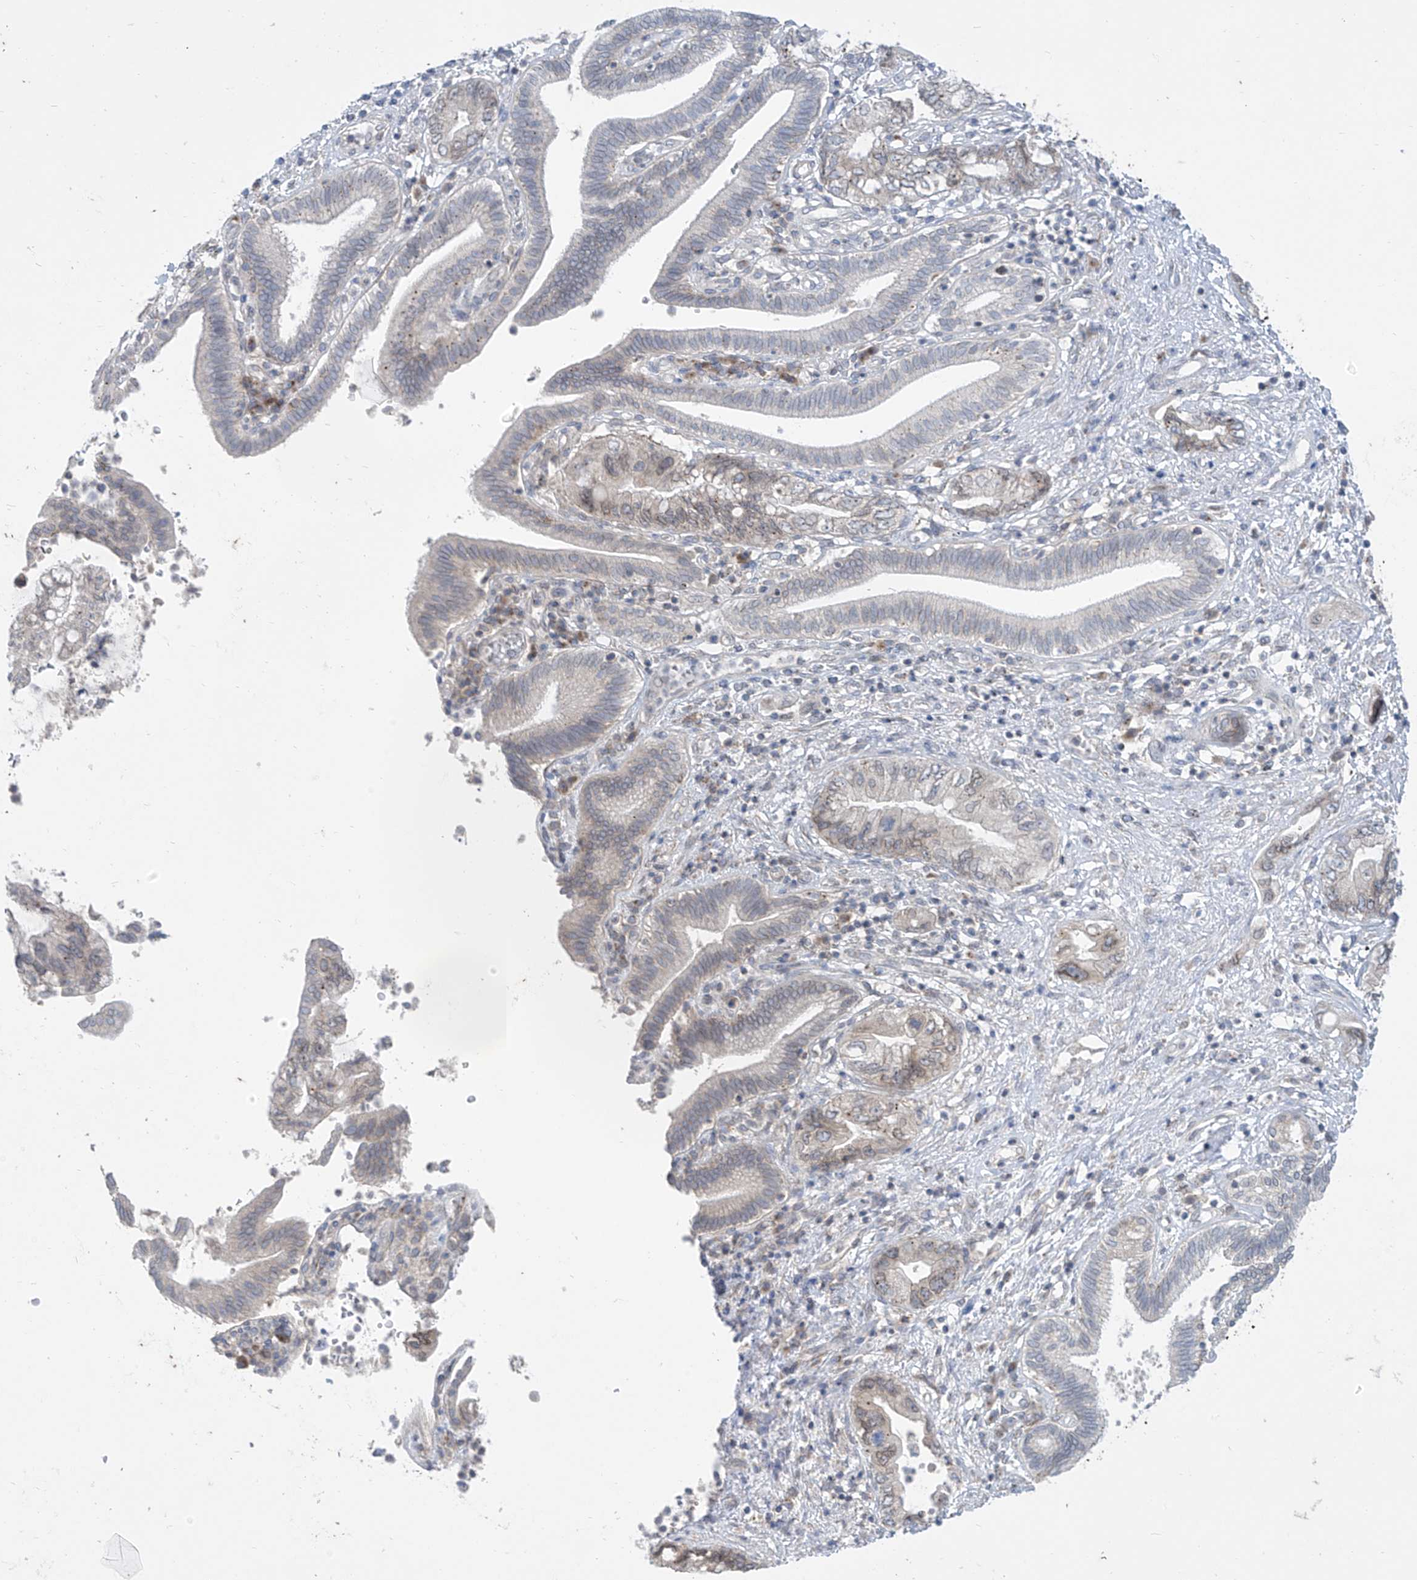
{"staining": {"intensity": "weak", "quantity": "<25%", "location": "cytoplasmic/membranous,nuclear"}, "tissue": "pancreatic cancer", "cell_type": "Tumor cells", "image_type": "cancer", "snomed": [{"axis": "morphology", "description": "Adenocarcinoma, NOS"}, {"axis": "topography", "description": "Pancreas"}], "caption": "There is no significant expression in tumor cells of pancreatic cancer (adenocarcinoma).", "gene": "KRTAP25-1", "patient": {"sex": "female", "age": 73}}